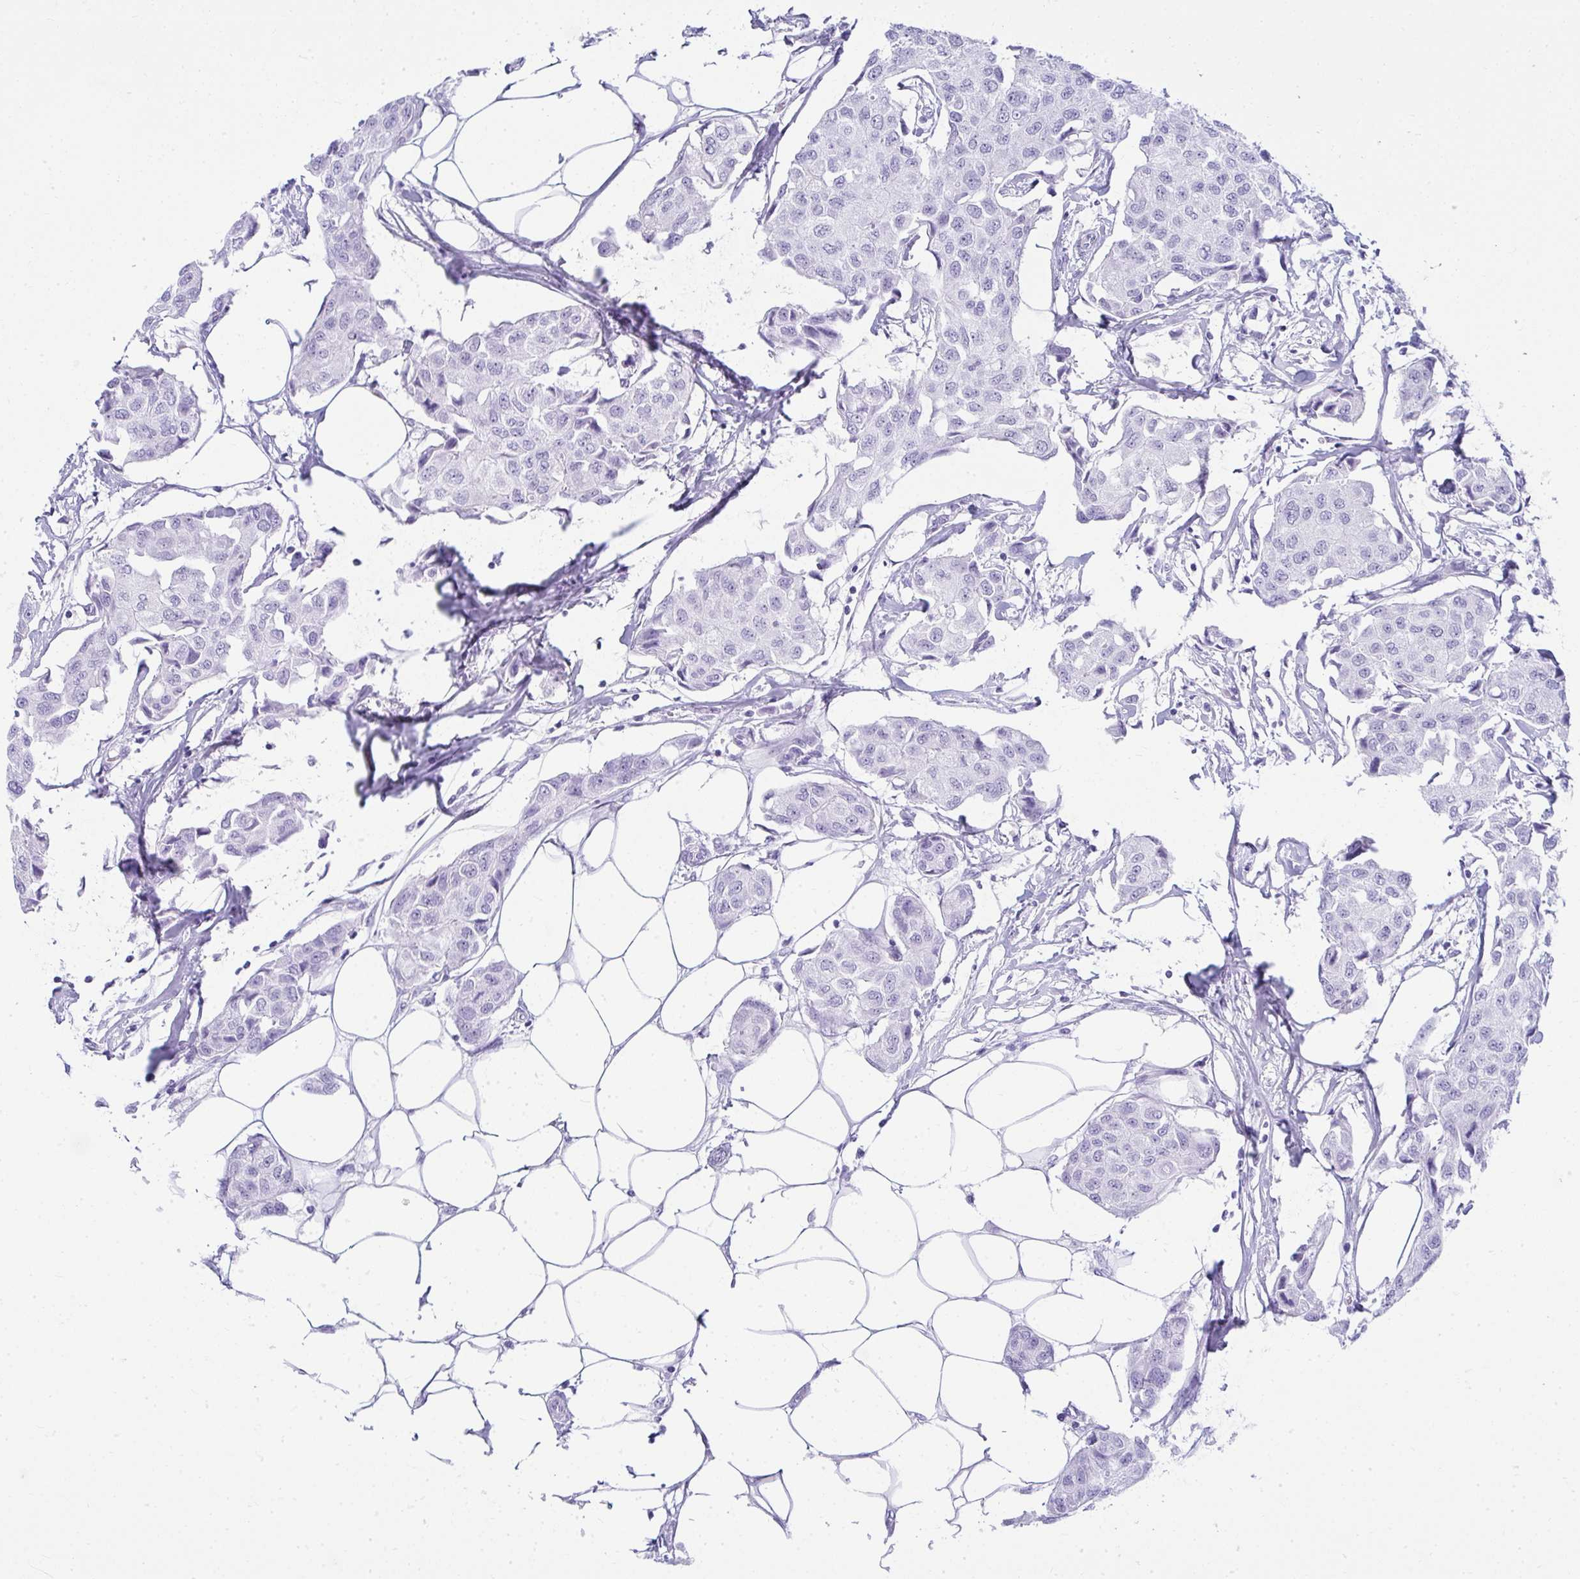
{"staining": {"intensity": "negative", "quantity": "none", "location": "none"}, "tissue": "breast cancer", "cell_type": "Tumor cells", "image_type": "cancer", "snomed": [{"axis": "morphology", "description": "Duct carcinoma"}, {"axis": "topography", "description": "Breast"}, {"axis": "topography", "description": "Lymph node"}], "caption": "A micrograph of infiltrating ductal carcinoma (breast) stained for a protein exhibits no brown staining in tumor cells.", "gene": "CLGN", "patient": {"sex": "female", "age": 80}}